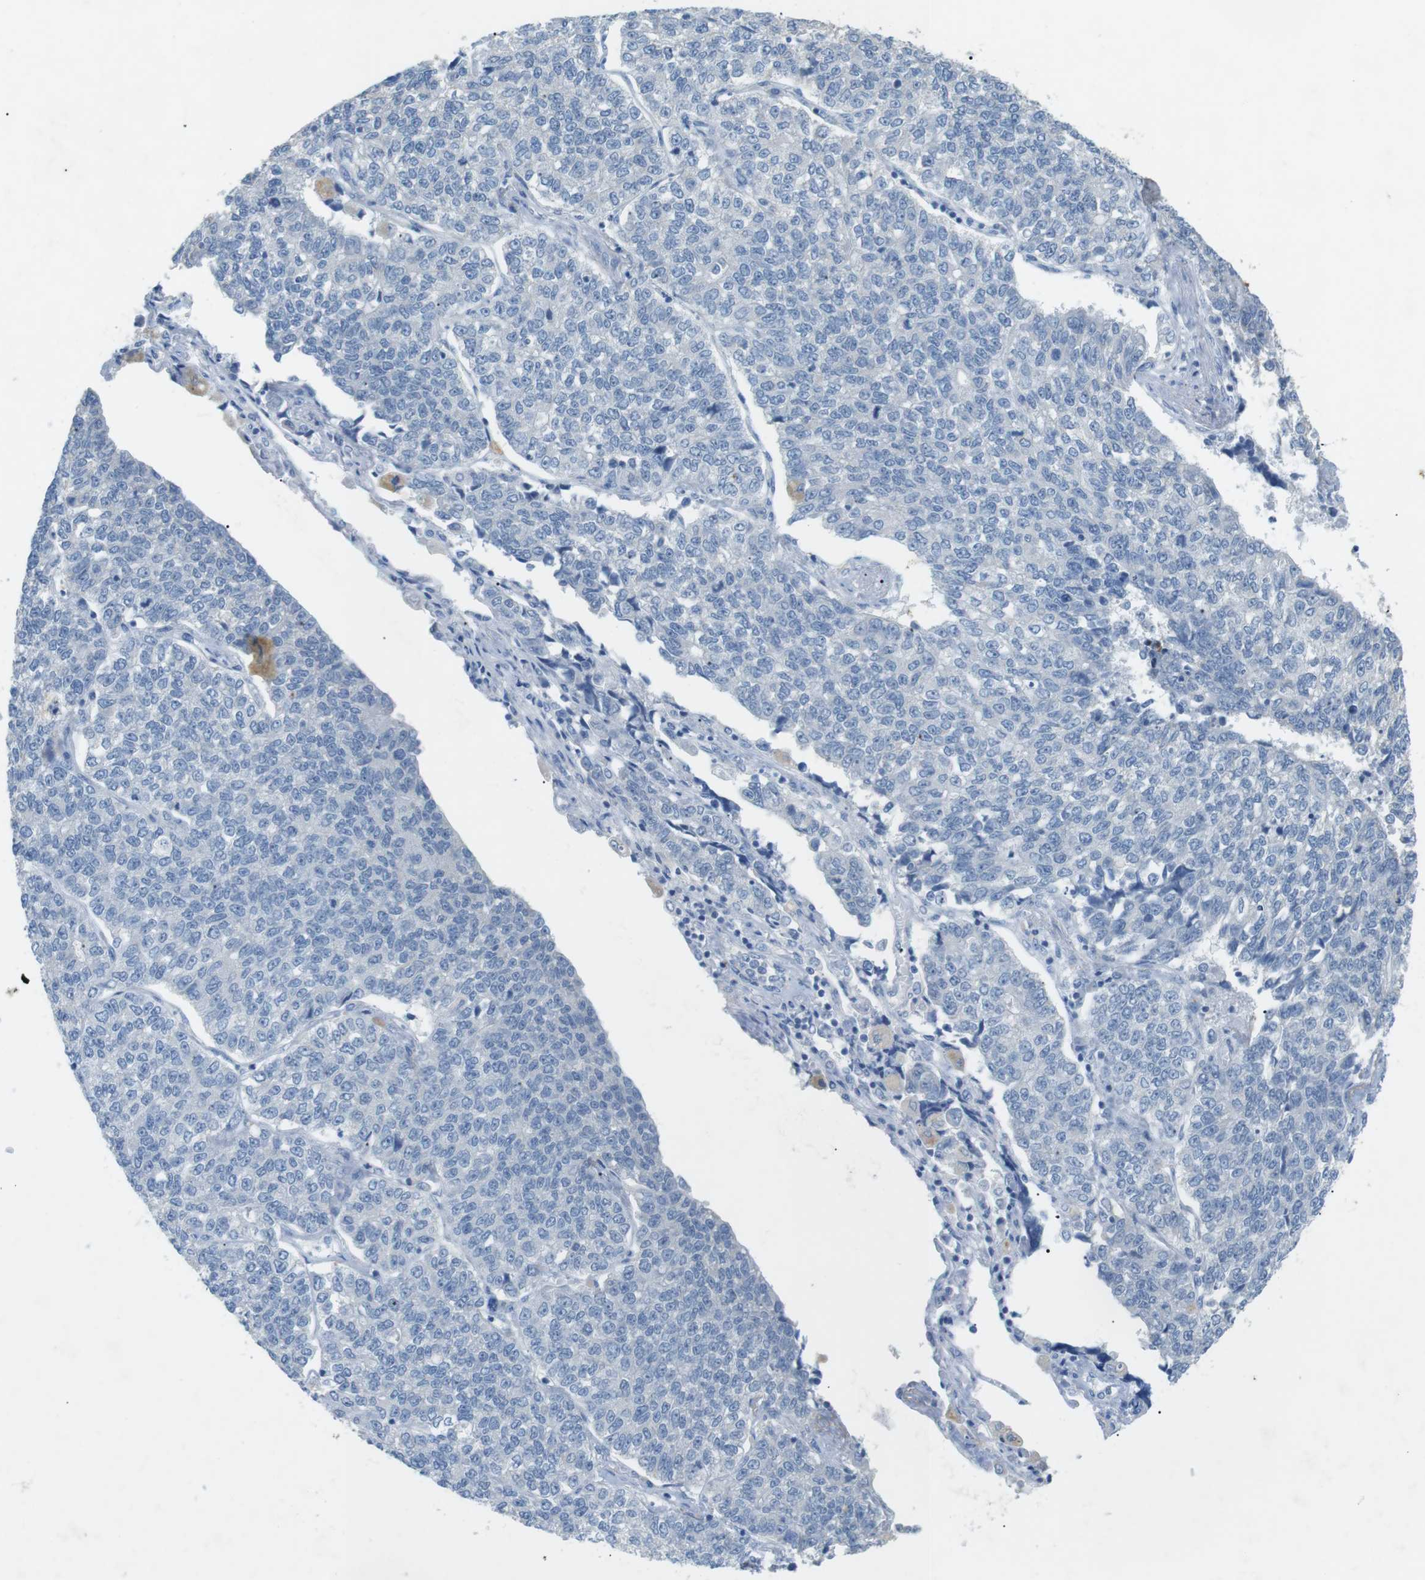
{"staining": {"intensity": "negative", "quantity": "none", "location": "none"}, "tissue": "lung cancer", "cell_type": "Tumor cells", "image_type": "cancer", "snomed": [{"axis": "morphology", "description": "Adenocarcinoma, NOS"}, {"axis": "topography", "description": "Lung"}], "caption": "The IHC histopathology image has no significant staining in tumor cells of lung adenocarcinoma tissue.", "gene": "SALL4", "patient": {"sex": "male", "age": 49}}